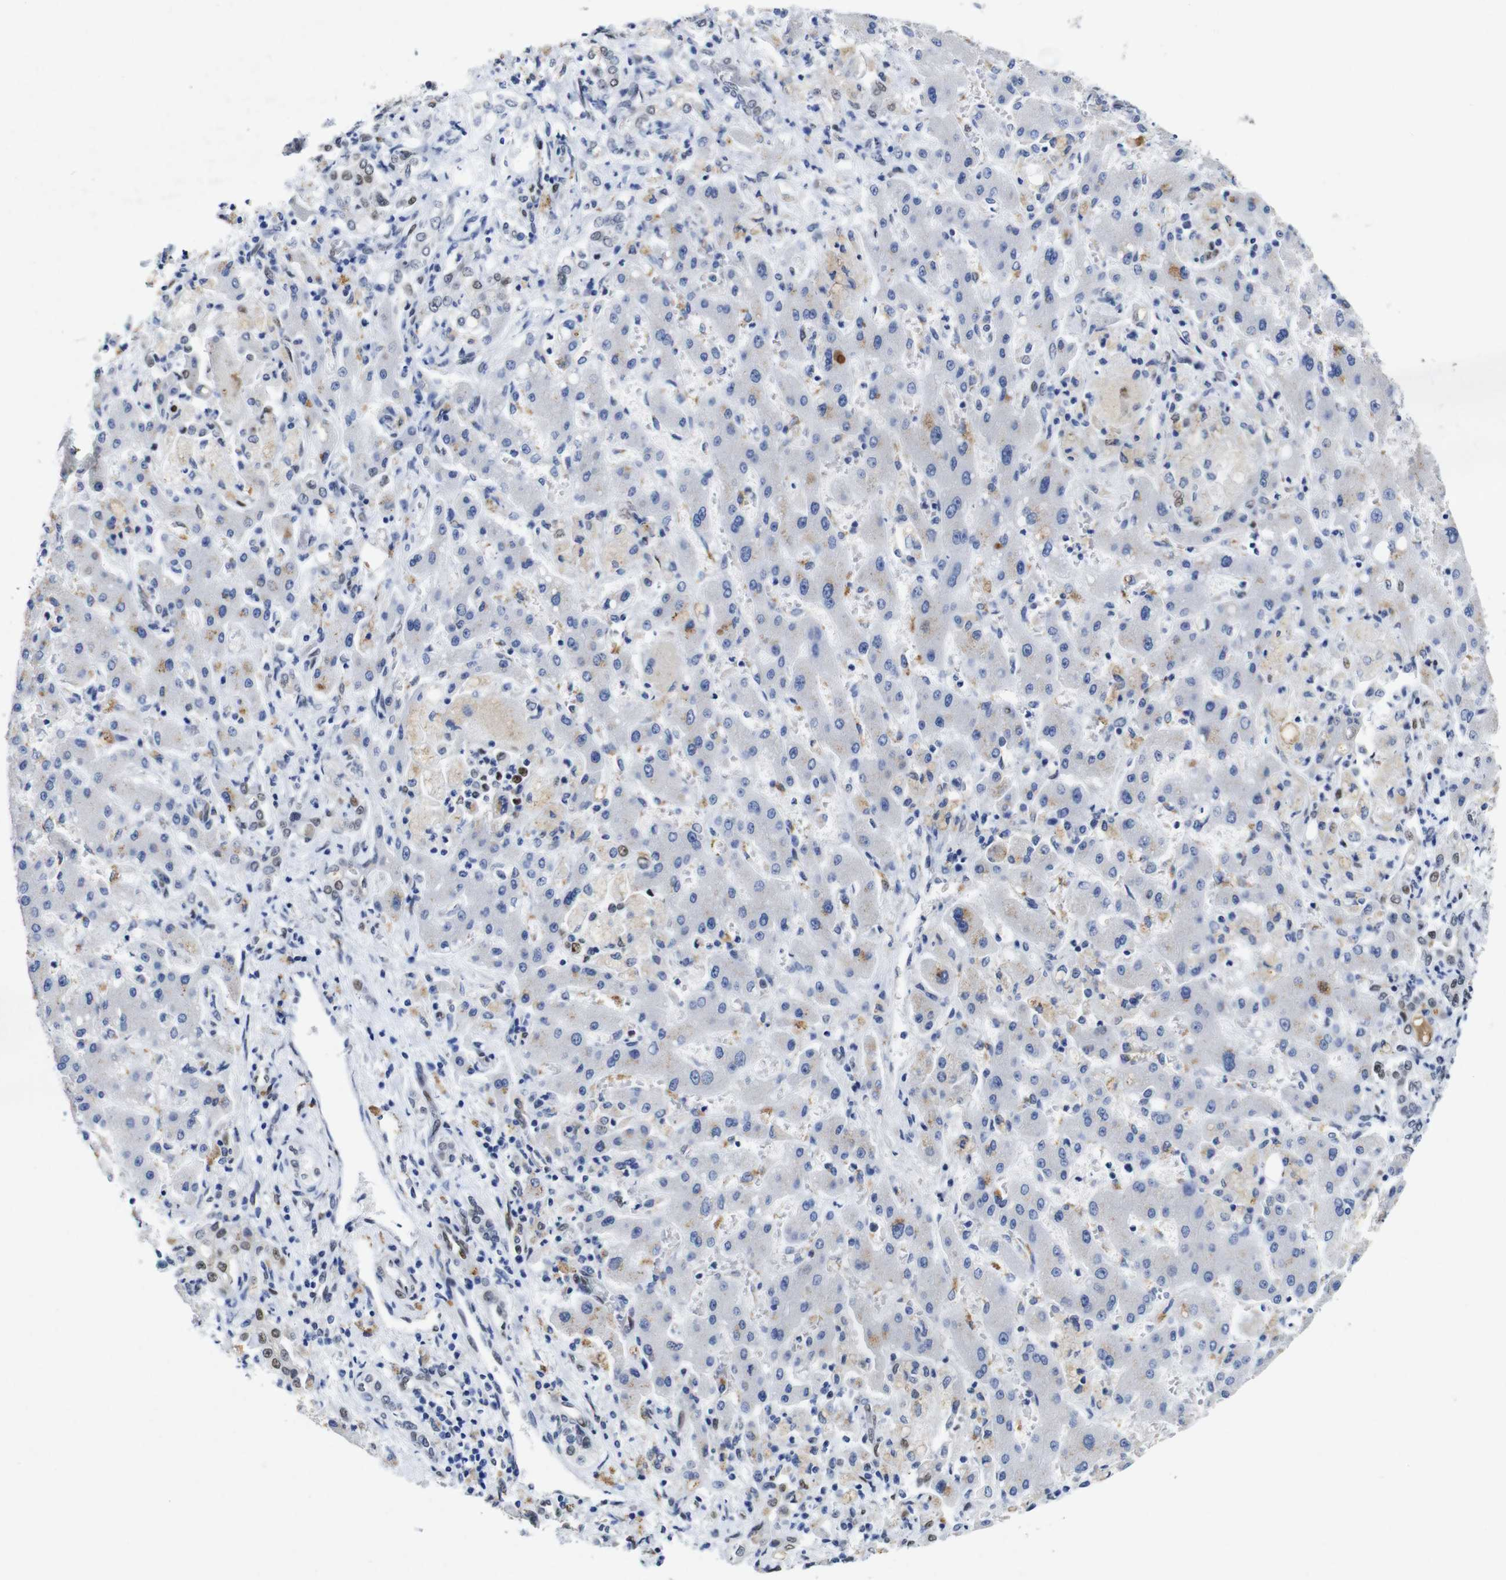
{"staining": {"intensity": "negative", "quantity": "none", "location": "none"}, "tissue": "liver cancer", "cell_type": "Tumor cells", "image_type": "cancer", "snomed": [{"axis": "morphology", "description": "Cholangiocarcinoma"}, {"axis": "topography", "description": "Liver"}], "caption": "Cholangiocarcinoma (liver) stained for a protein using immunohistochemistry (IHC) exhibits no expression tumor cells.", "gene": "FOSL2", "patient": {"sex": "male", "age": 50}}